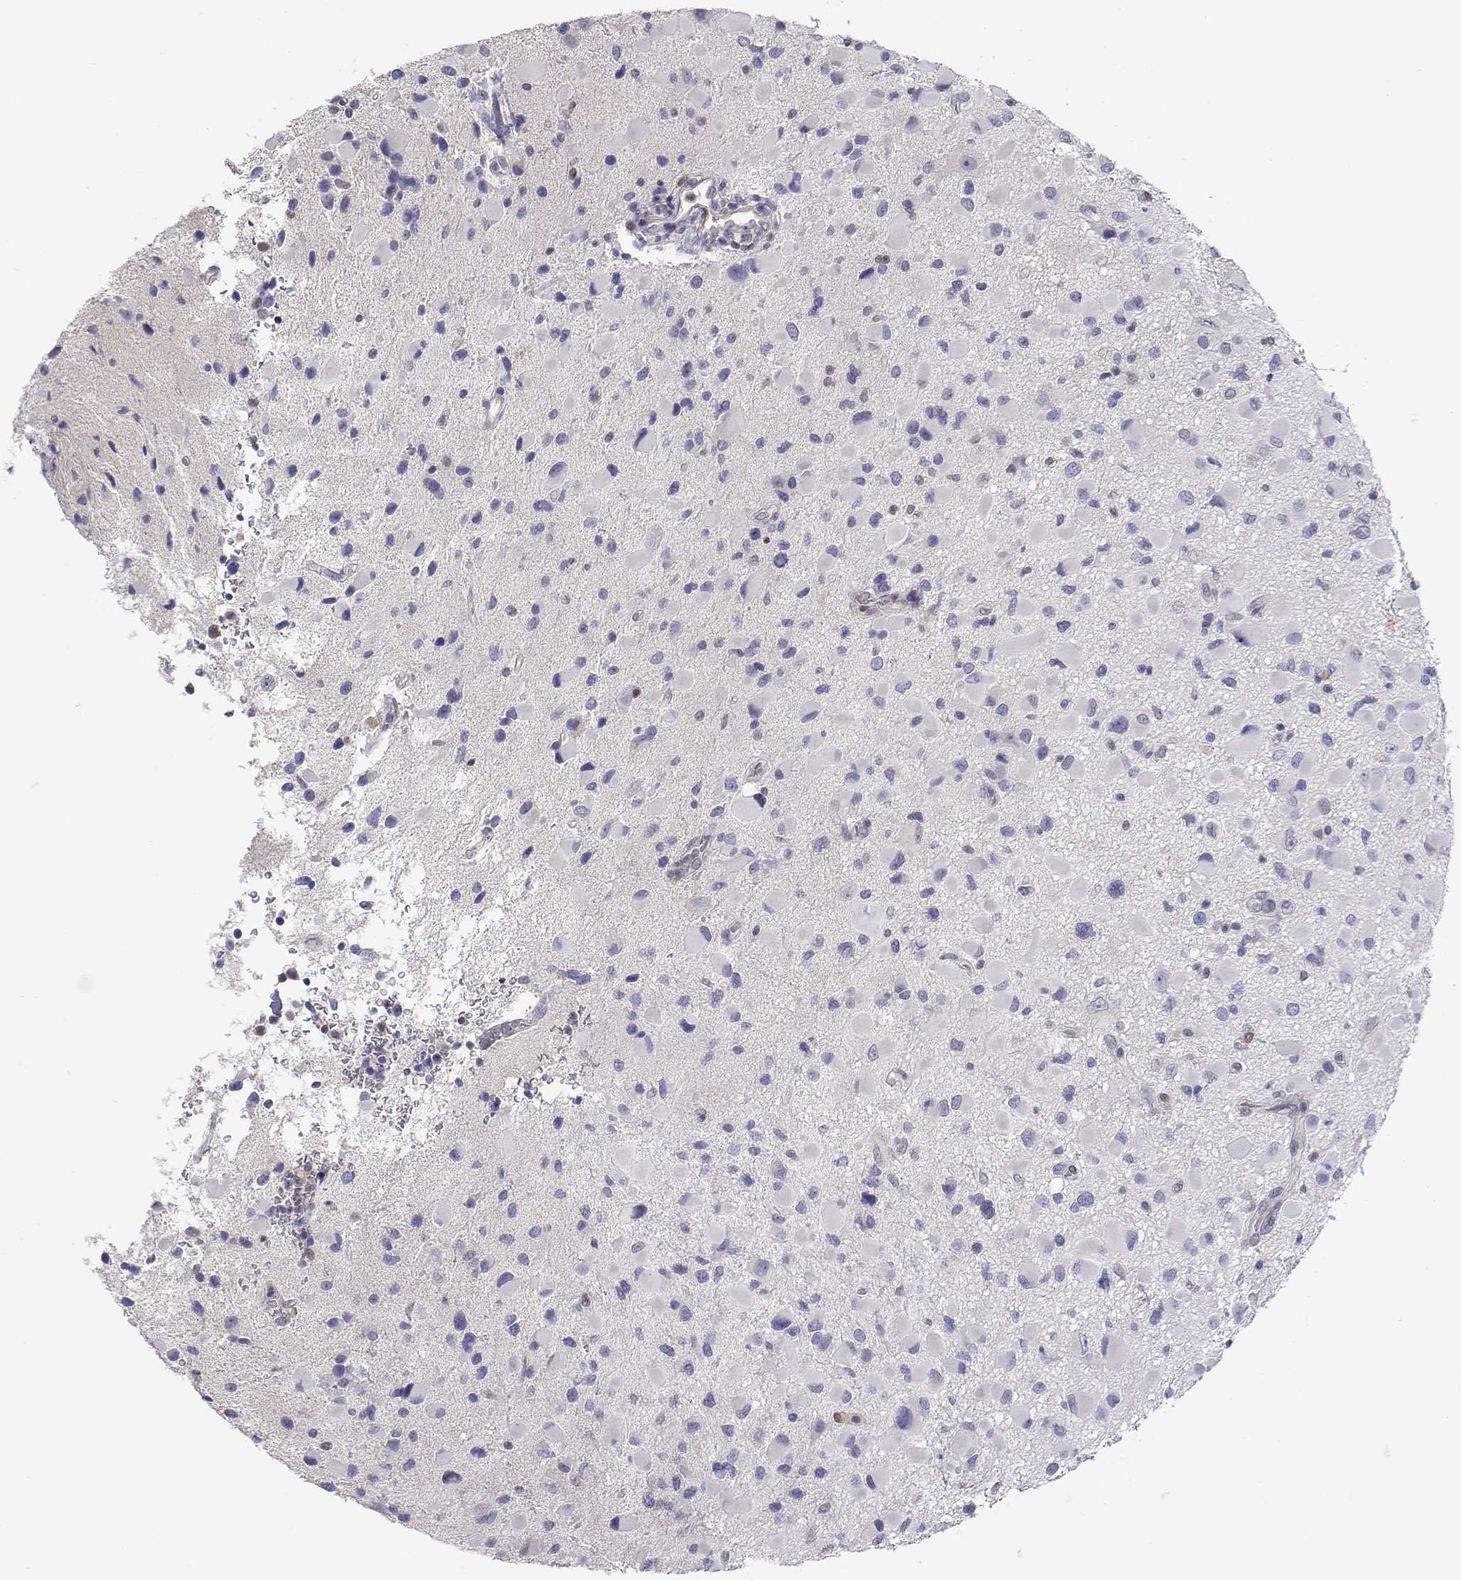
{"staining": {"intensity": "negative", "quantity": "none", "location": "none"}, "tissue": "glioma", "cell_type": "Tumor cells", "image_type": "cancer", "snomed": [{"axis": "morphology", "description": "Glioma, malignant, Low grade"}, {"axis": "topography", "description": "Brain"}], "caption": "Immunohistochemistry histopathology image of glioma stained for a protein (brown), which reveals no positivity in tumor cells.", "gene": "ADA", "patient": {"sex": "female", "age": 32}}